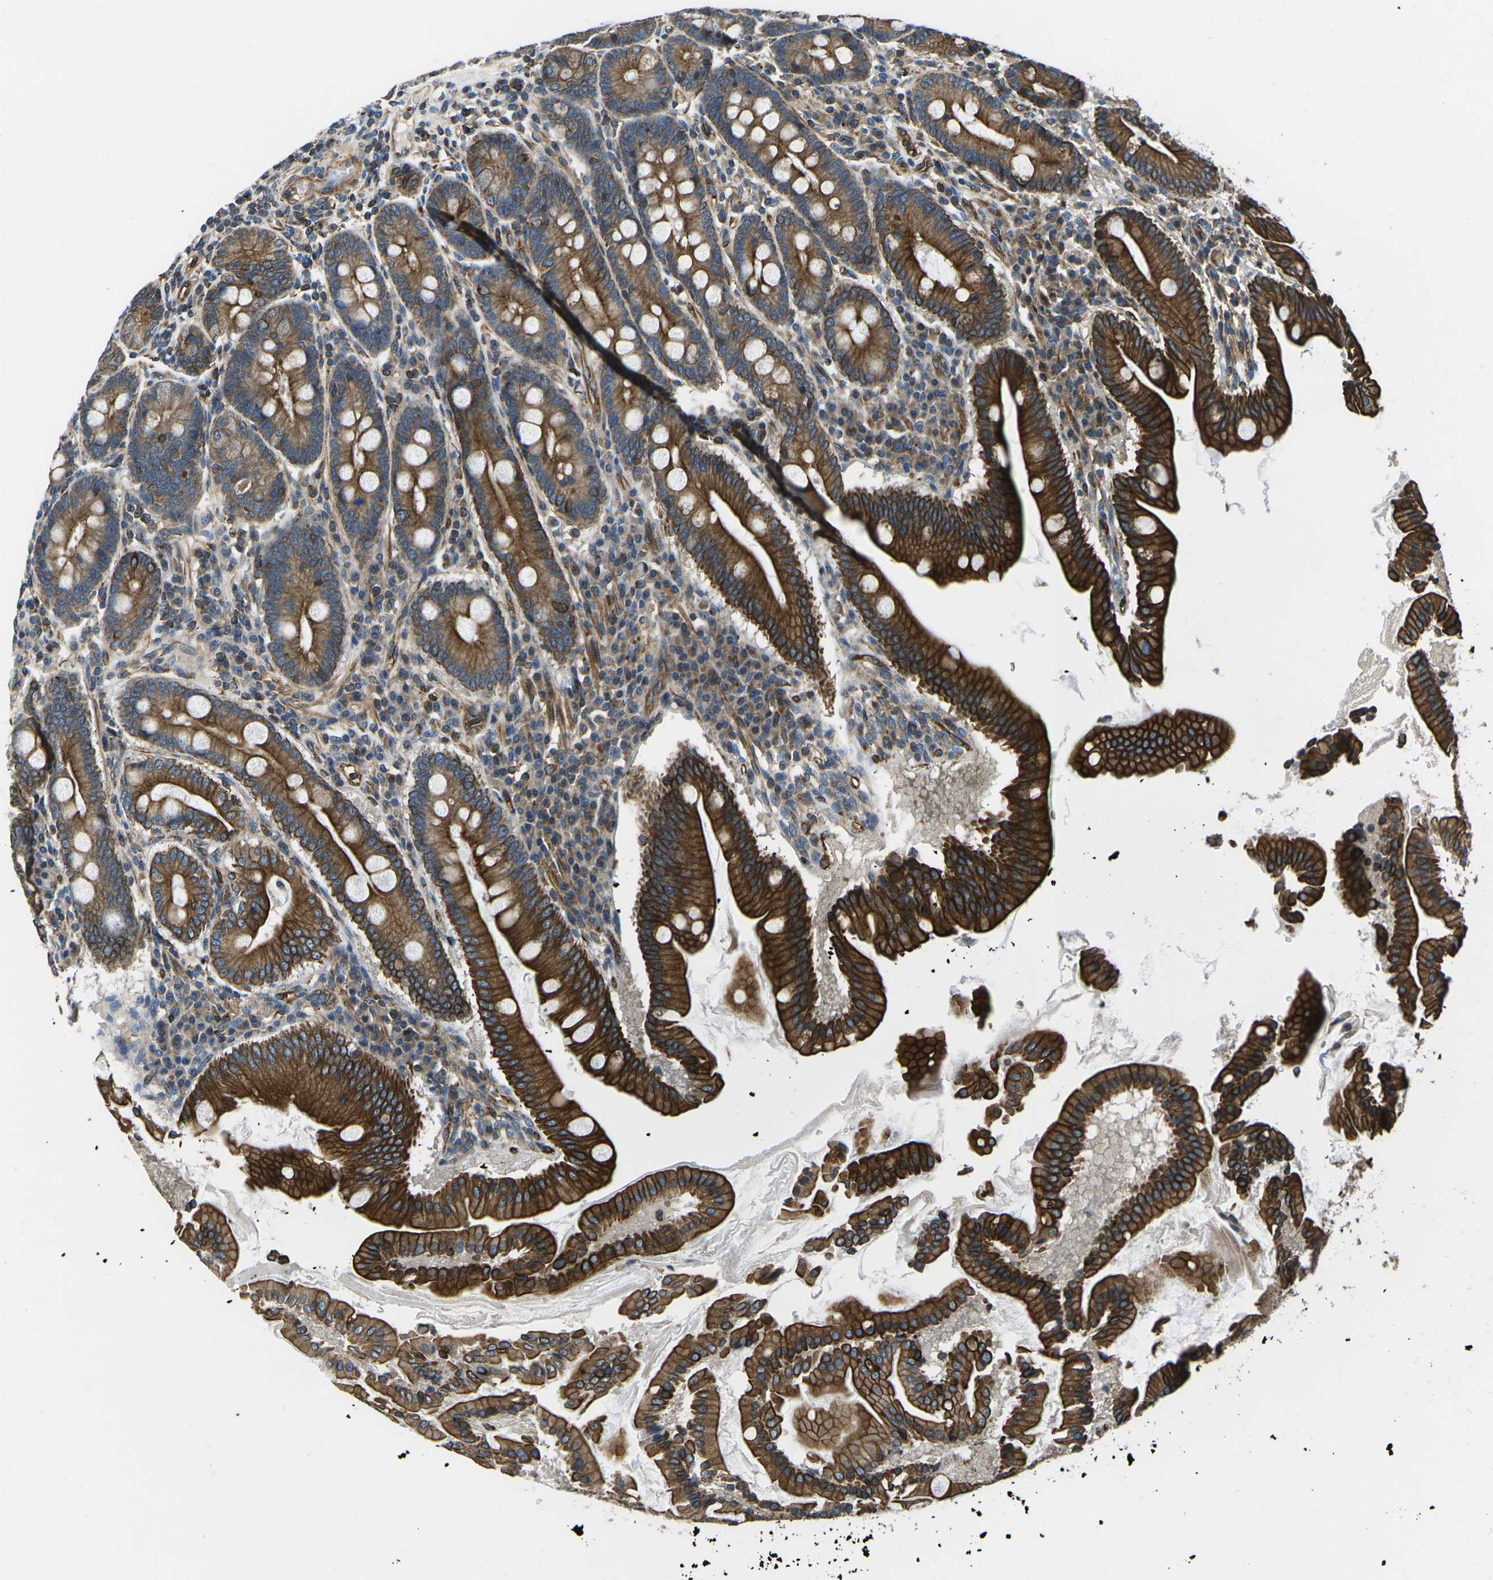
{"staining": {"intensity": "strong", "quantity": ">75%", "location": "cytoplasmic/membranous"}, "tissue": "duodenum", "cell_type": "Glandular cells", "image_type": "normal", "snomed": [{"axis": "morphology", "description": "Normal tissue, NOS"}, {"axis": "topography", "description": "Duodenum"}], "caption": "Immunohistochemistry staining of unremarkable duodenum, which demonstrates high levels of strong cytoplasmic/membranous expression in about >75% of glandular cells indicating strong cytoplasmic/membranous protein positivity. The staining was performed using DAB (brown) for protein detection and nuclei were counterstained in hematoxylin (blue).", "gene": "KCNJ15", "patient": {"sex": "male", "age": 50}}